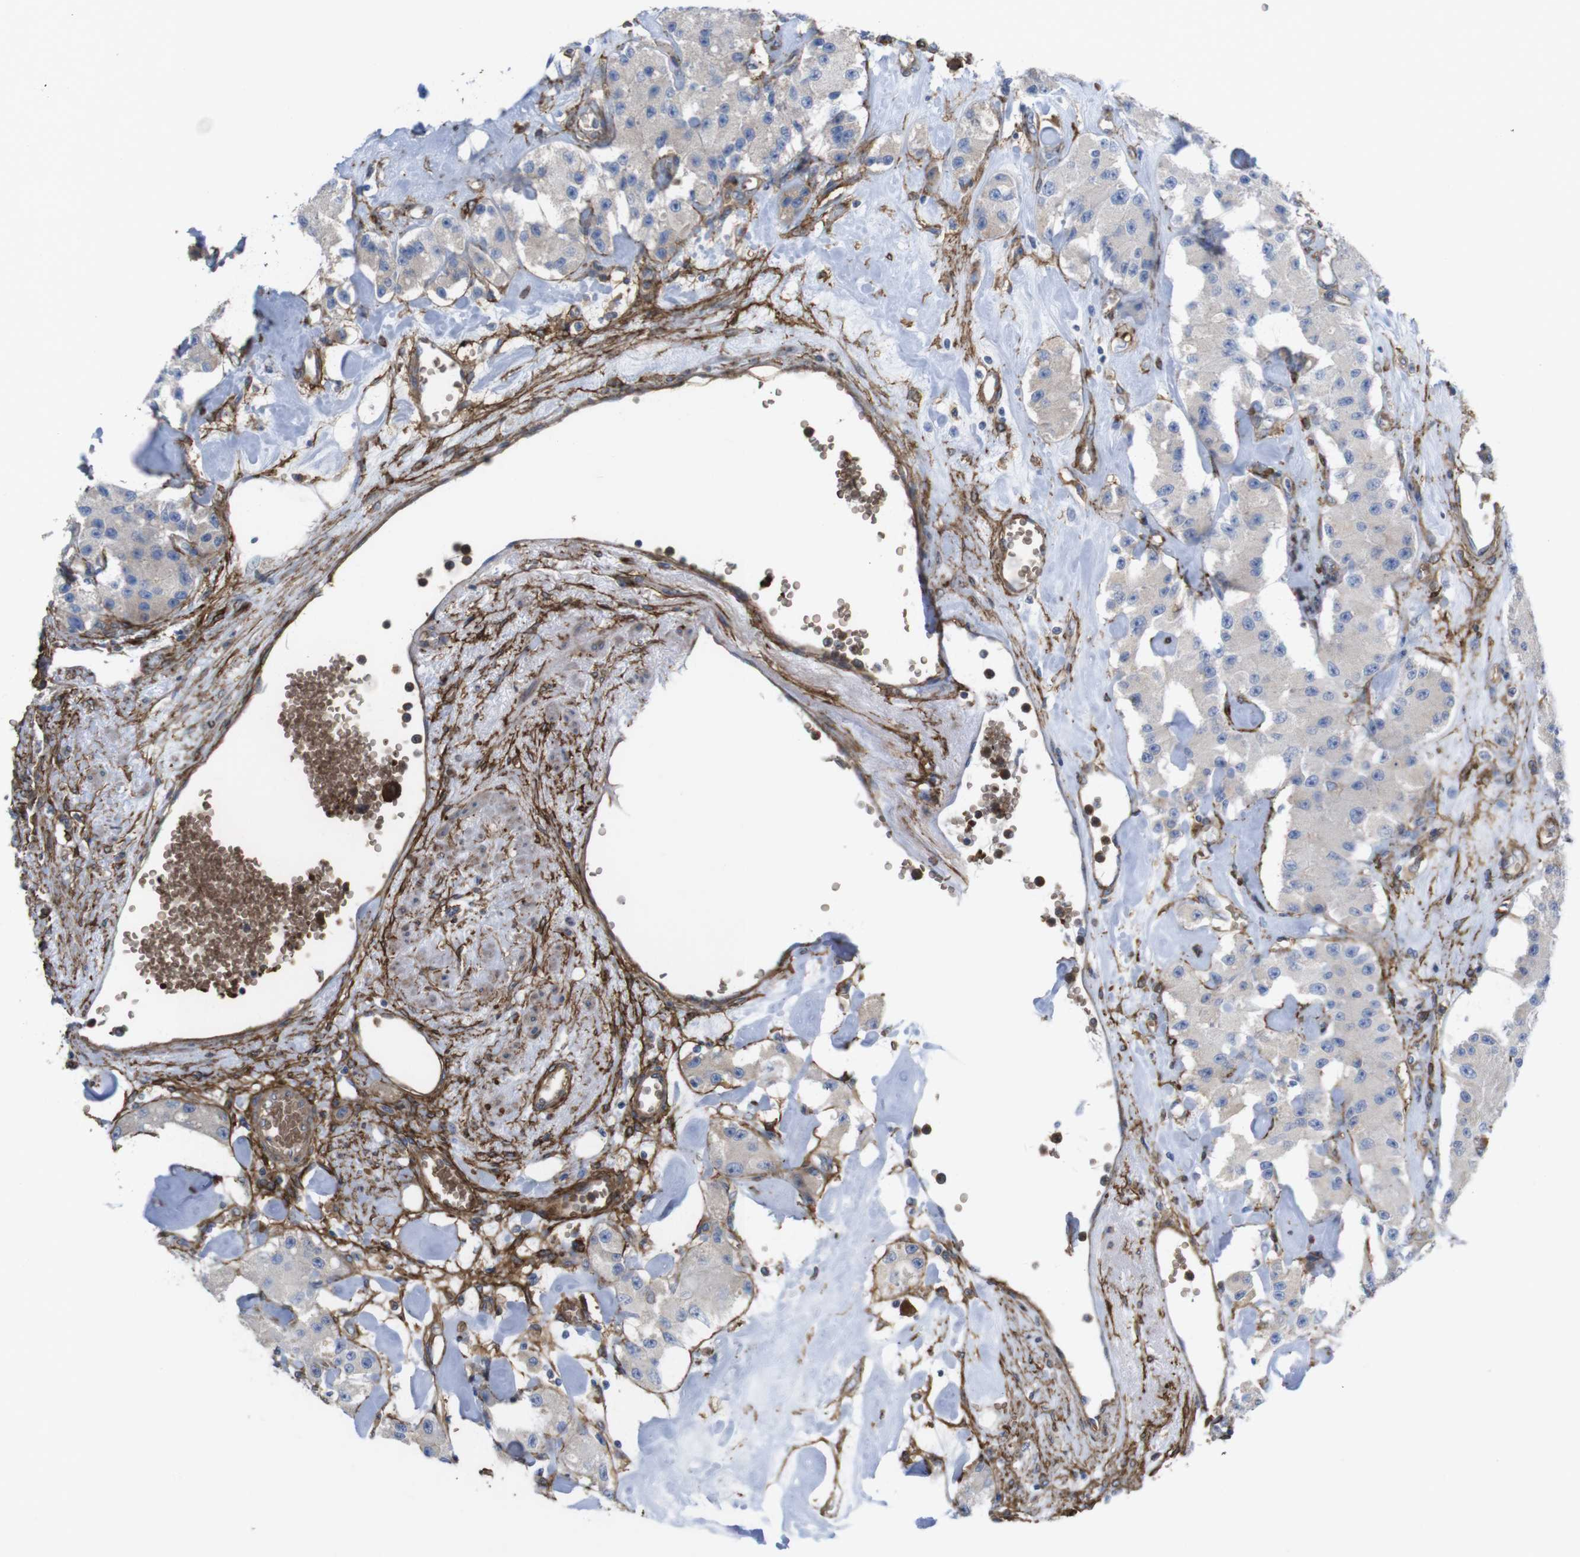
{"staining": {"intensity": "negative", "quantity": "none", "location": "none"}, "tissue": "carcinoid", "cell_type": "Tumor cells", "image_type": "cancer", "snomed": [{"axis": "morphology", "description": "Carcinoid, malignant, NOS"}, {"axis": "topography", "description": "Pancreas"}], "caption": "The photomicrograph exhibits no staining of tumor cells in carcinoid. (DAB (3,3'-diaminobenzidine) immunohistochemistry visualized using brightfield microscopy, high magnification).", "gene": "CYBRD1", "patient": {"sex": "male", "age": 41}}